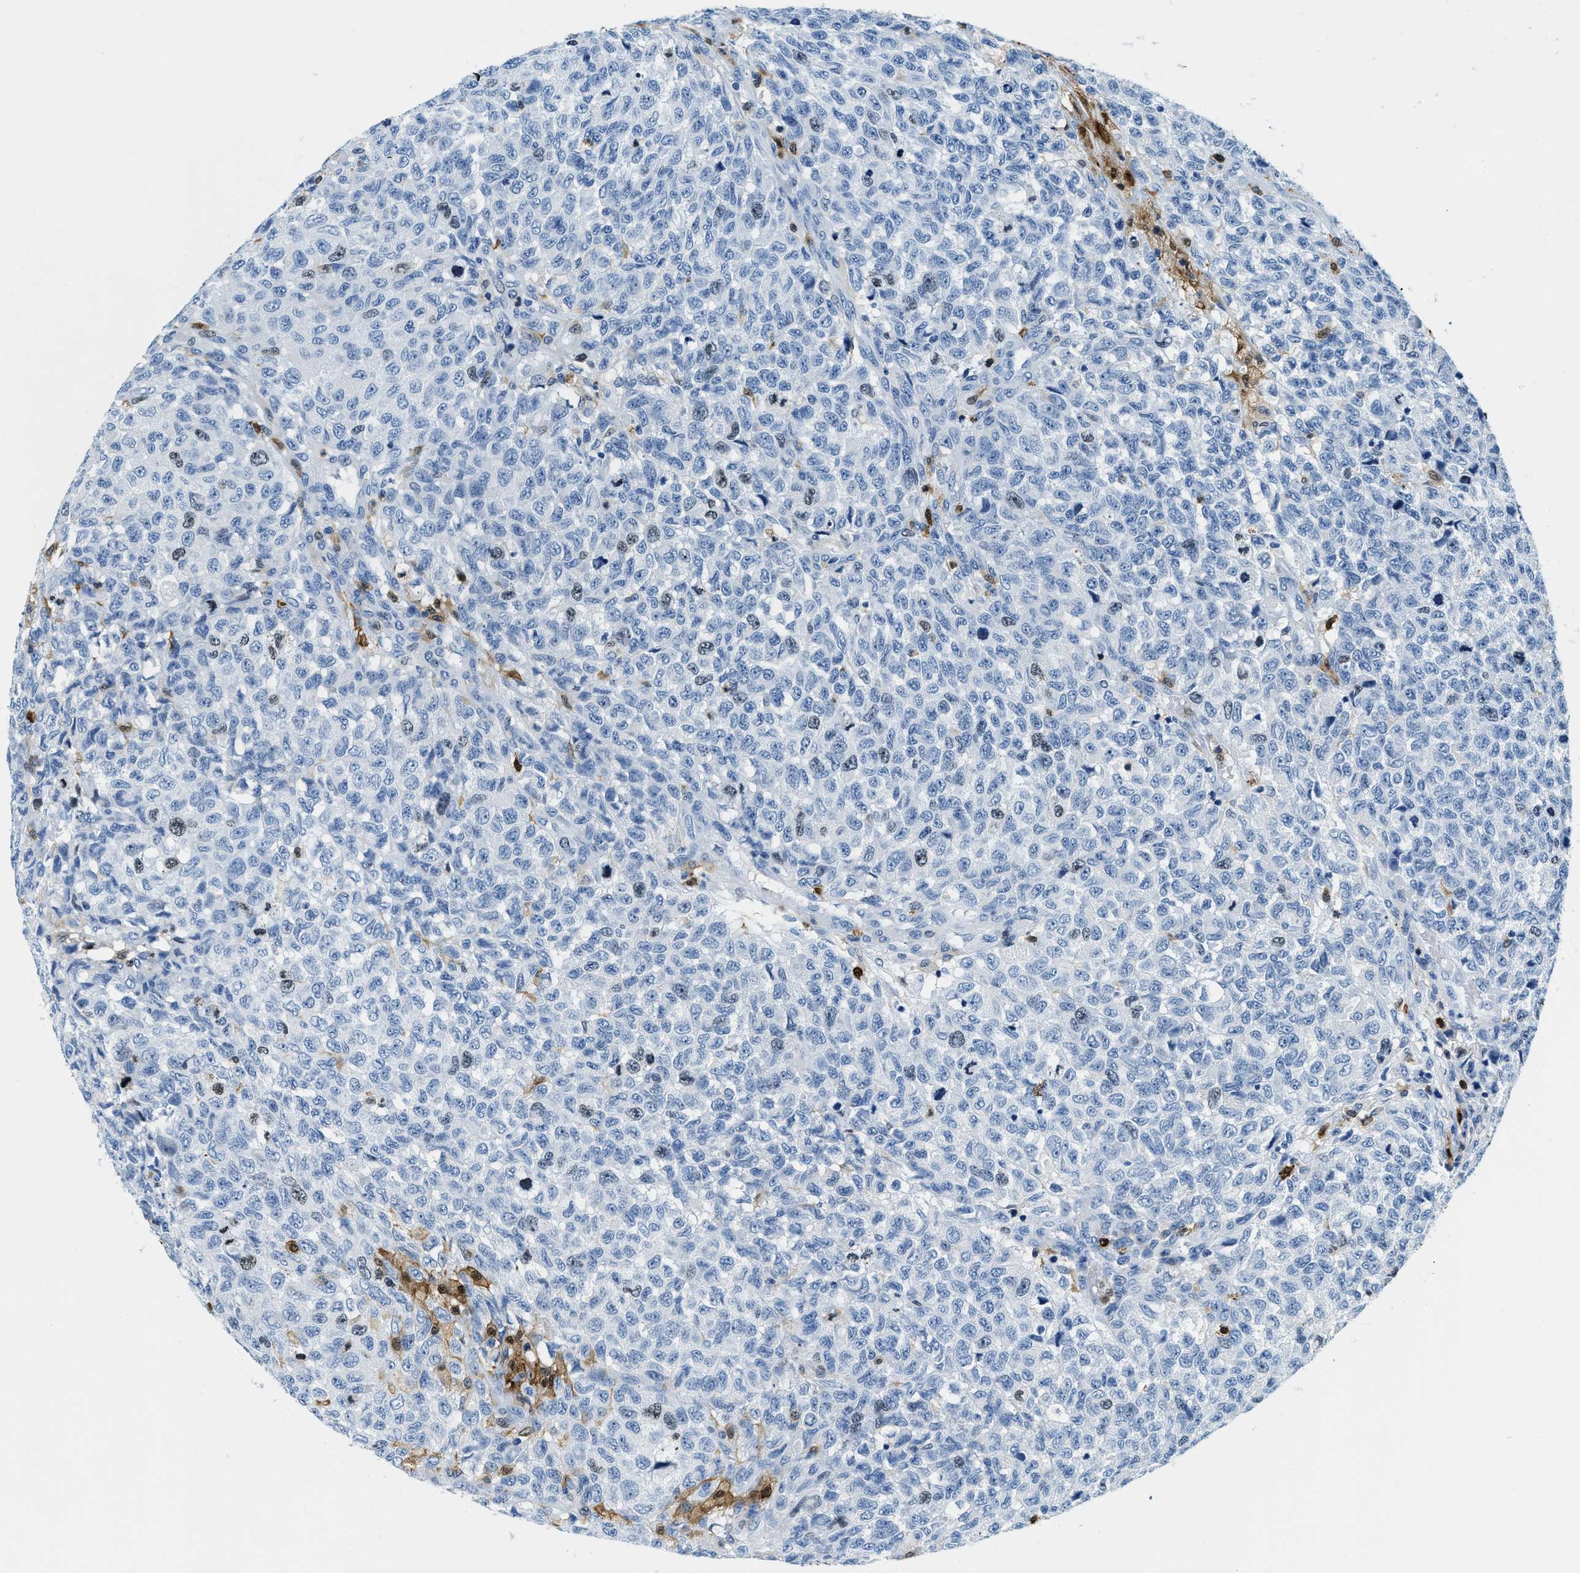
{"staining": {"intensity": "negative", "quantity": "none", "location": "none"}, "tissue": "testis cancer", "cell_type": "Tumor cells", "image_type": "cancer", "snomed": [{"axis": "morphology", "description": "Seminoma, NOS"}, {"axis": "topography", "description": "Testis"}], "caption": "This is an IHC histopathology image of testis cancer. There is no staining in tumor cells.", "gene": "CAPG", "patient": {"sex": "male", "age": 59}}